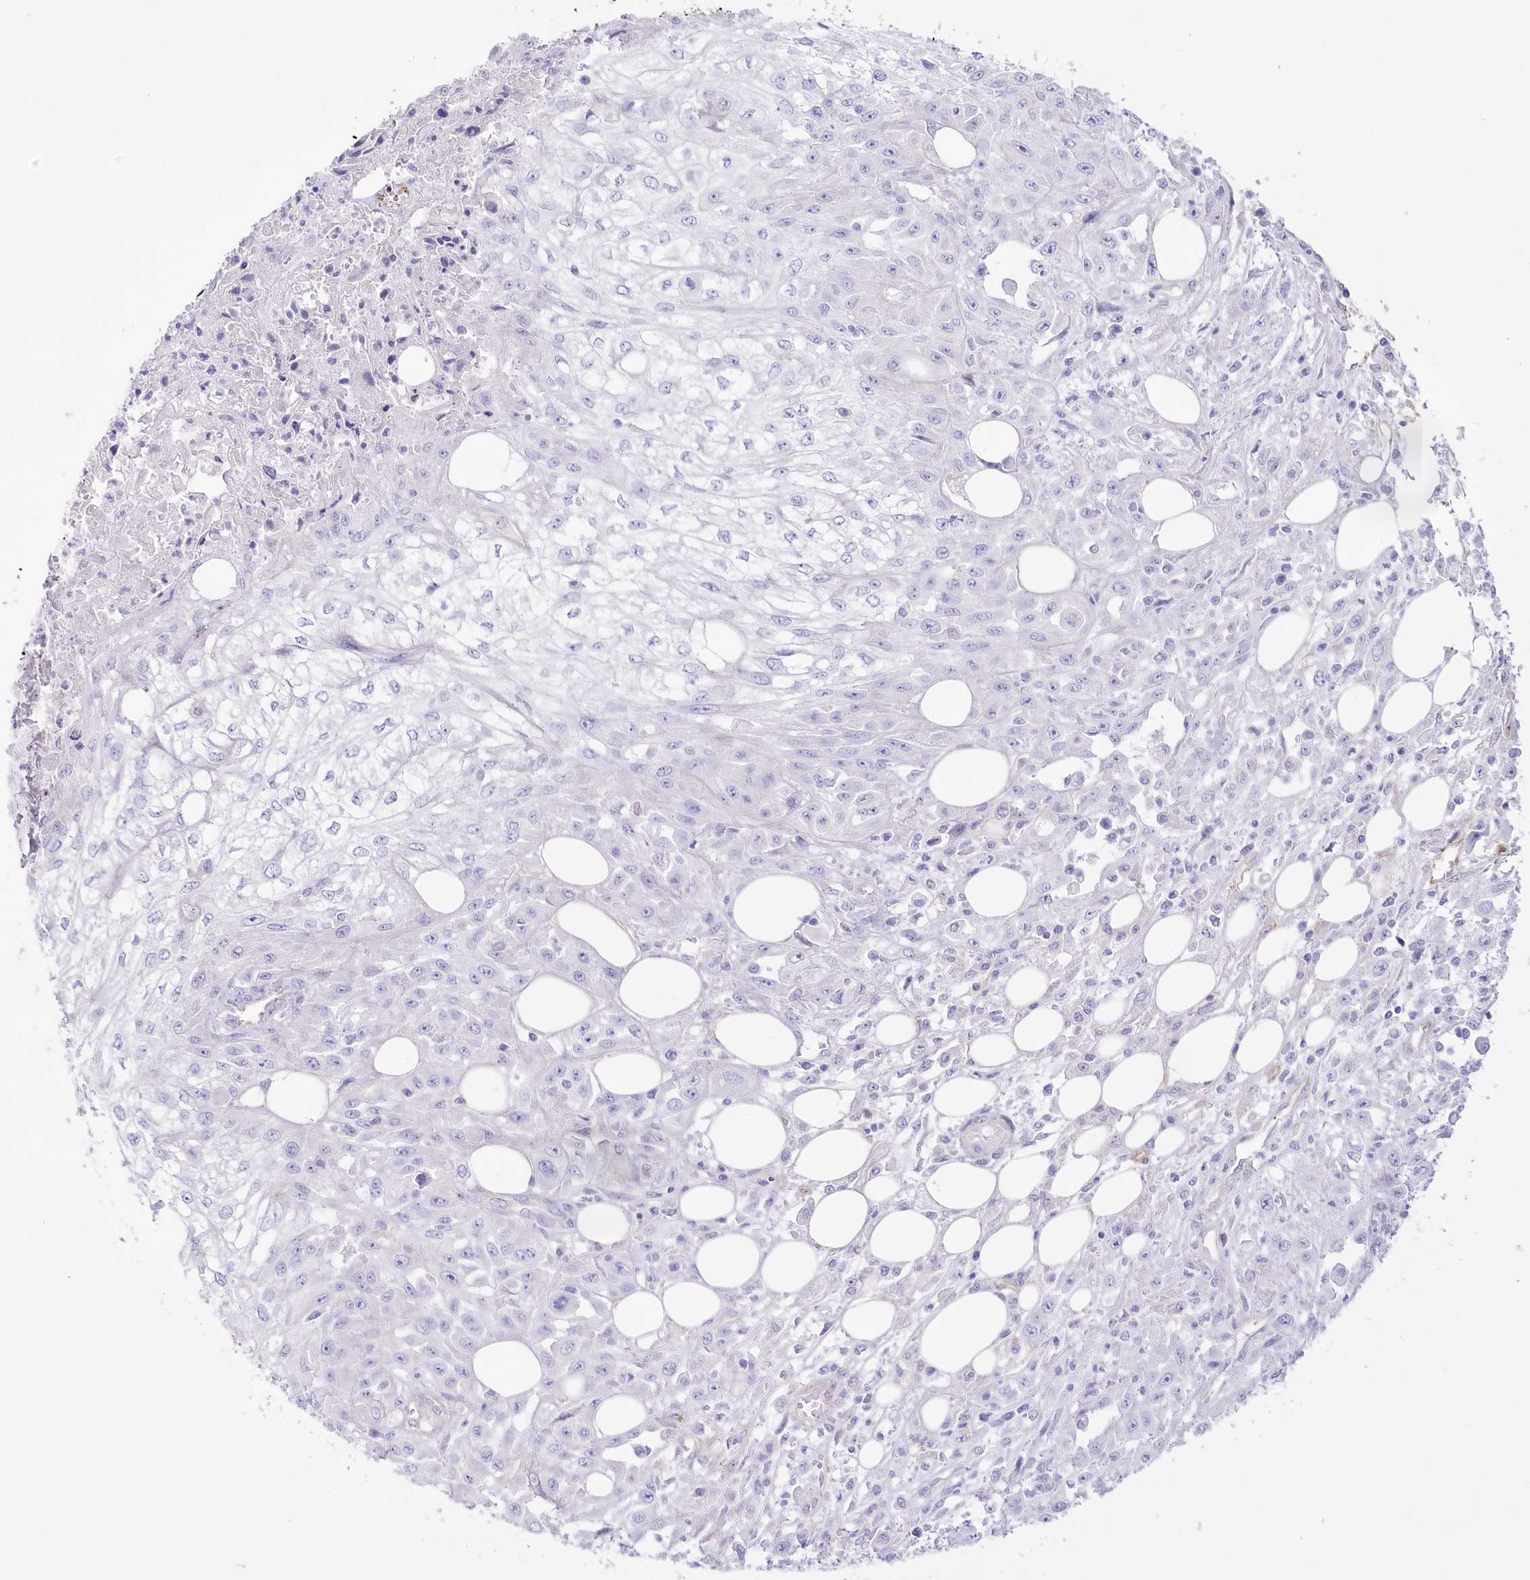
{"staining": {"intensity": "negative", "quantity": "none", "location": "none"}, "tissue": "skin cancer", "cell_type": "Tumor cells", "image_type": "cancer", "snomed": [{"axis": "morphology", "description": "Squamous cell carcinoma, NOS"}, {"axis": "morphology", "description": "Squamous cell carcinoma, metastatic, NOS"}, {"axis": "topography", "description": "Skin"}, {"axis": "topography", "description": "Lymph node"}], "caption": "This micrograph is of metastatic squamous cell carcinoma (skin) stained with IHC to label a protein in brown with the nuclei are counter-stained blue. There is no staining in tumor cells. The staining was performed using DAB (3,3'-diaminobenzidine) to visualize the protein expression in brown, while the nuclei were stained in blue with hematoxylin (Magnification: 20x).", "gene": "SLC39A10", "patient": {"sex": "male", "age": 75}}